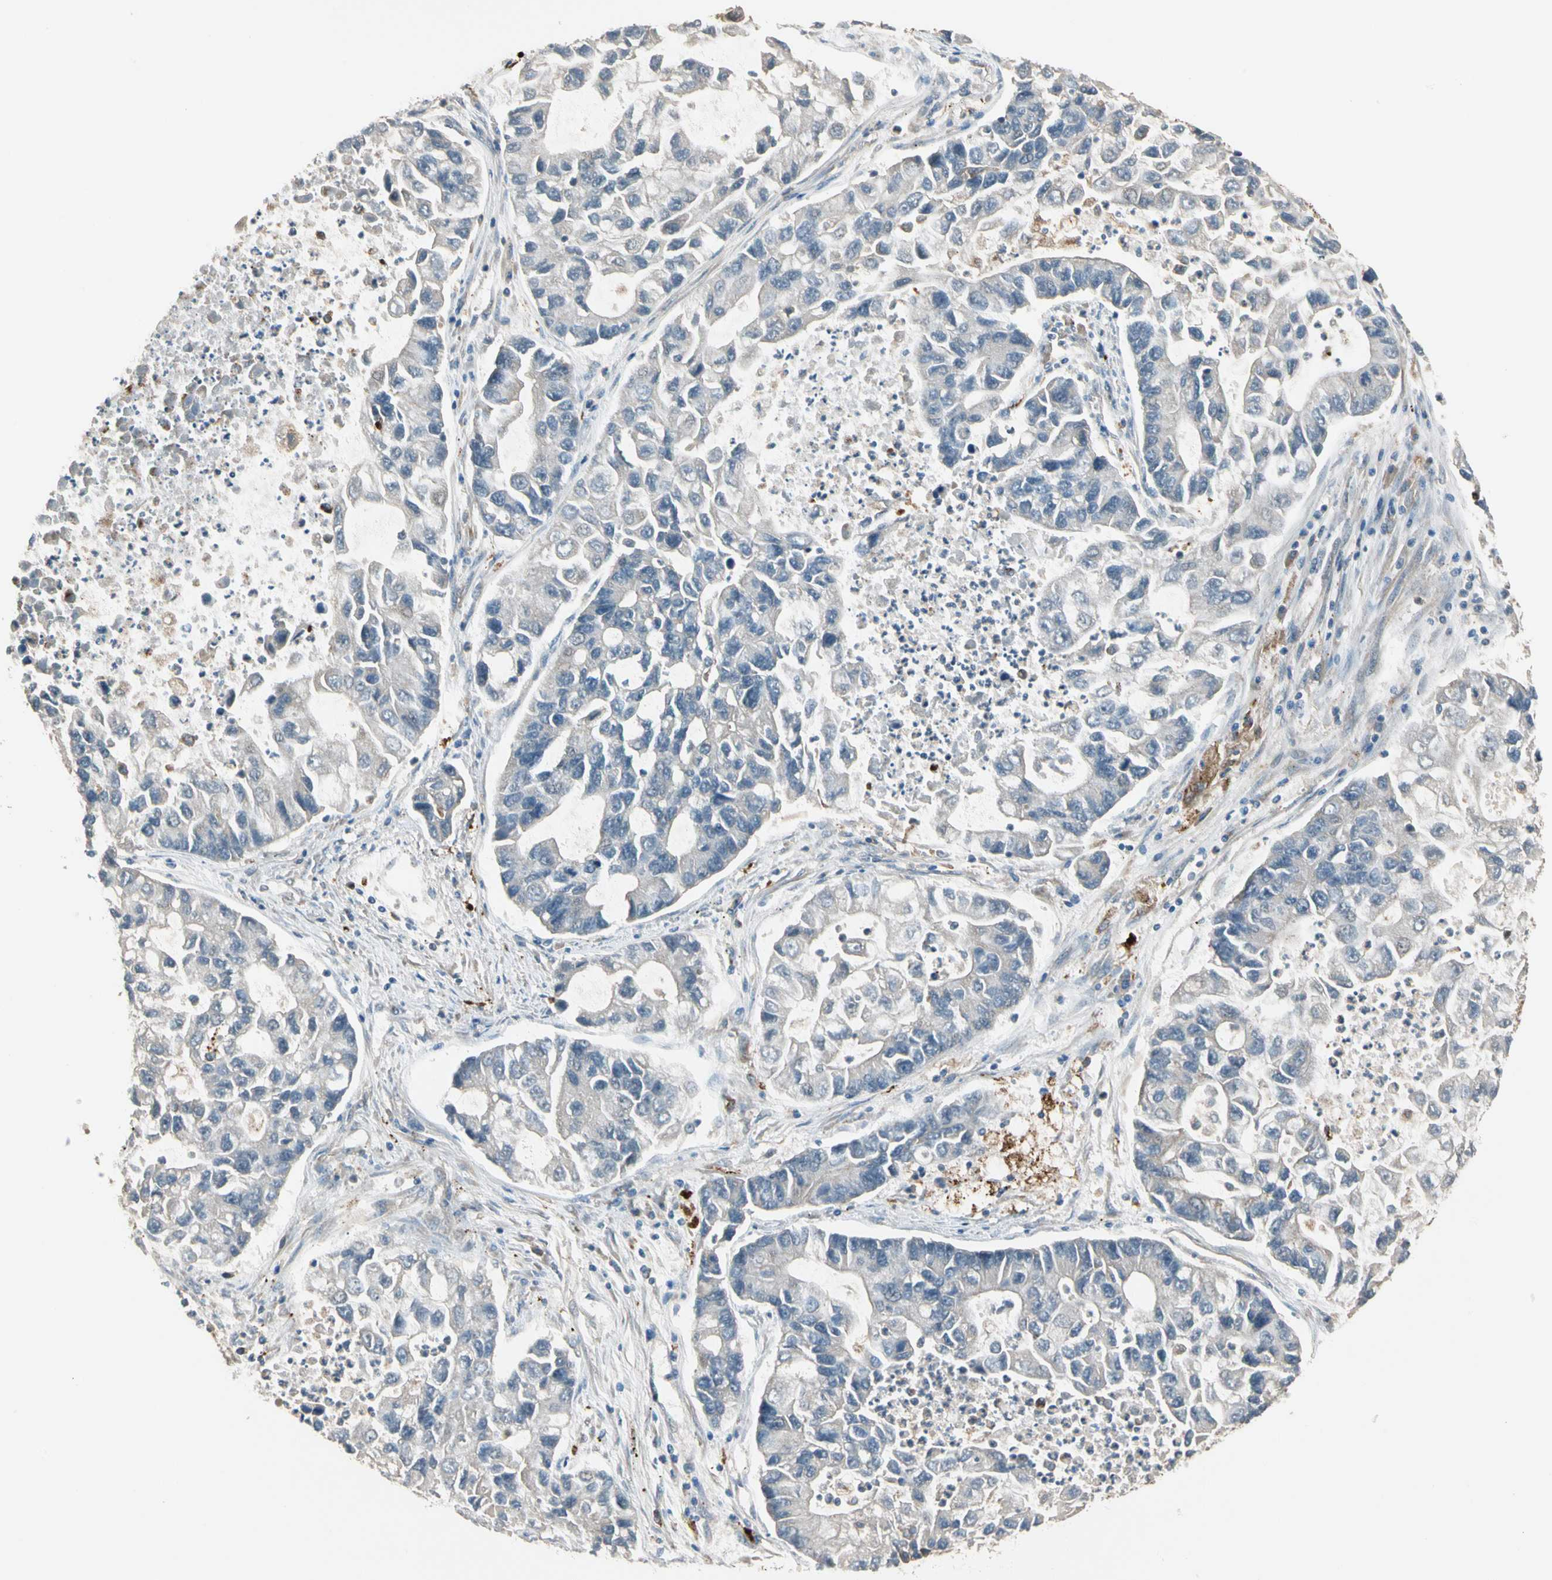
{"staining": {"intensity": "negative", "quantity": "none", "location": "none"}, "tissue": "lung cancer", "cell_type": "Tumor cells", "image_type": "cancer", "snomed": [{"axis": "morphology", "description": "Adenocarcinoma, NOS"}, {"axis": "topography", "description": "Lung"}], "caption": "The image reveals no staining of tumor cells in adenocarcinoma (lung).", "gene": "GM2A", "patient": {"sex": "female", "age": 51}}